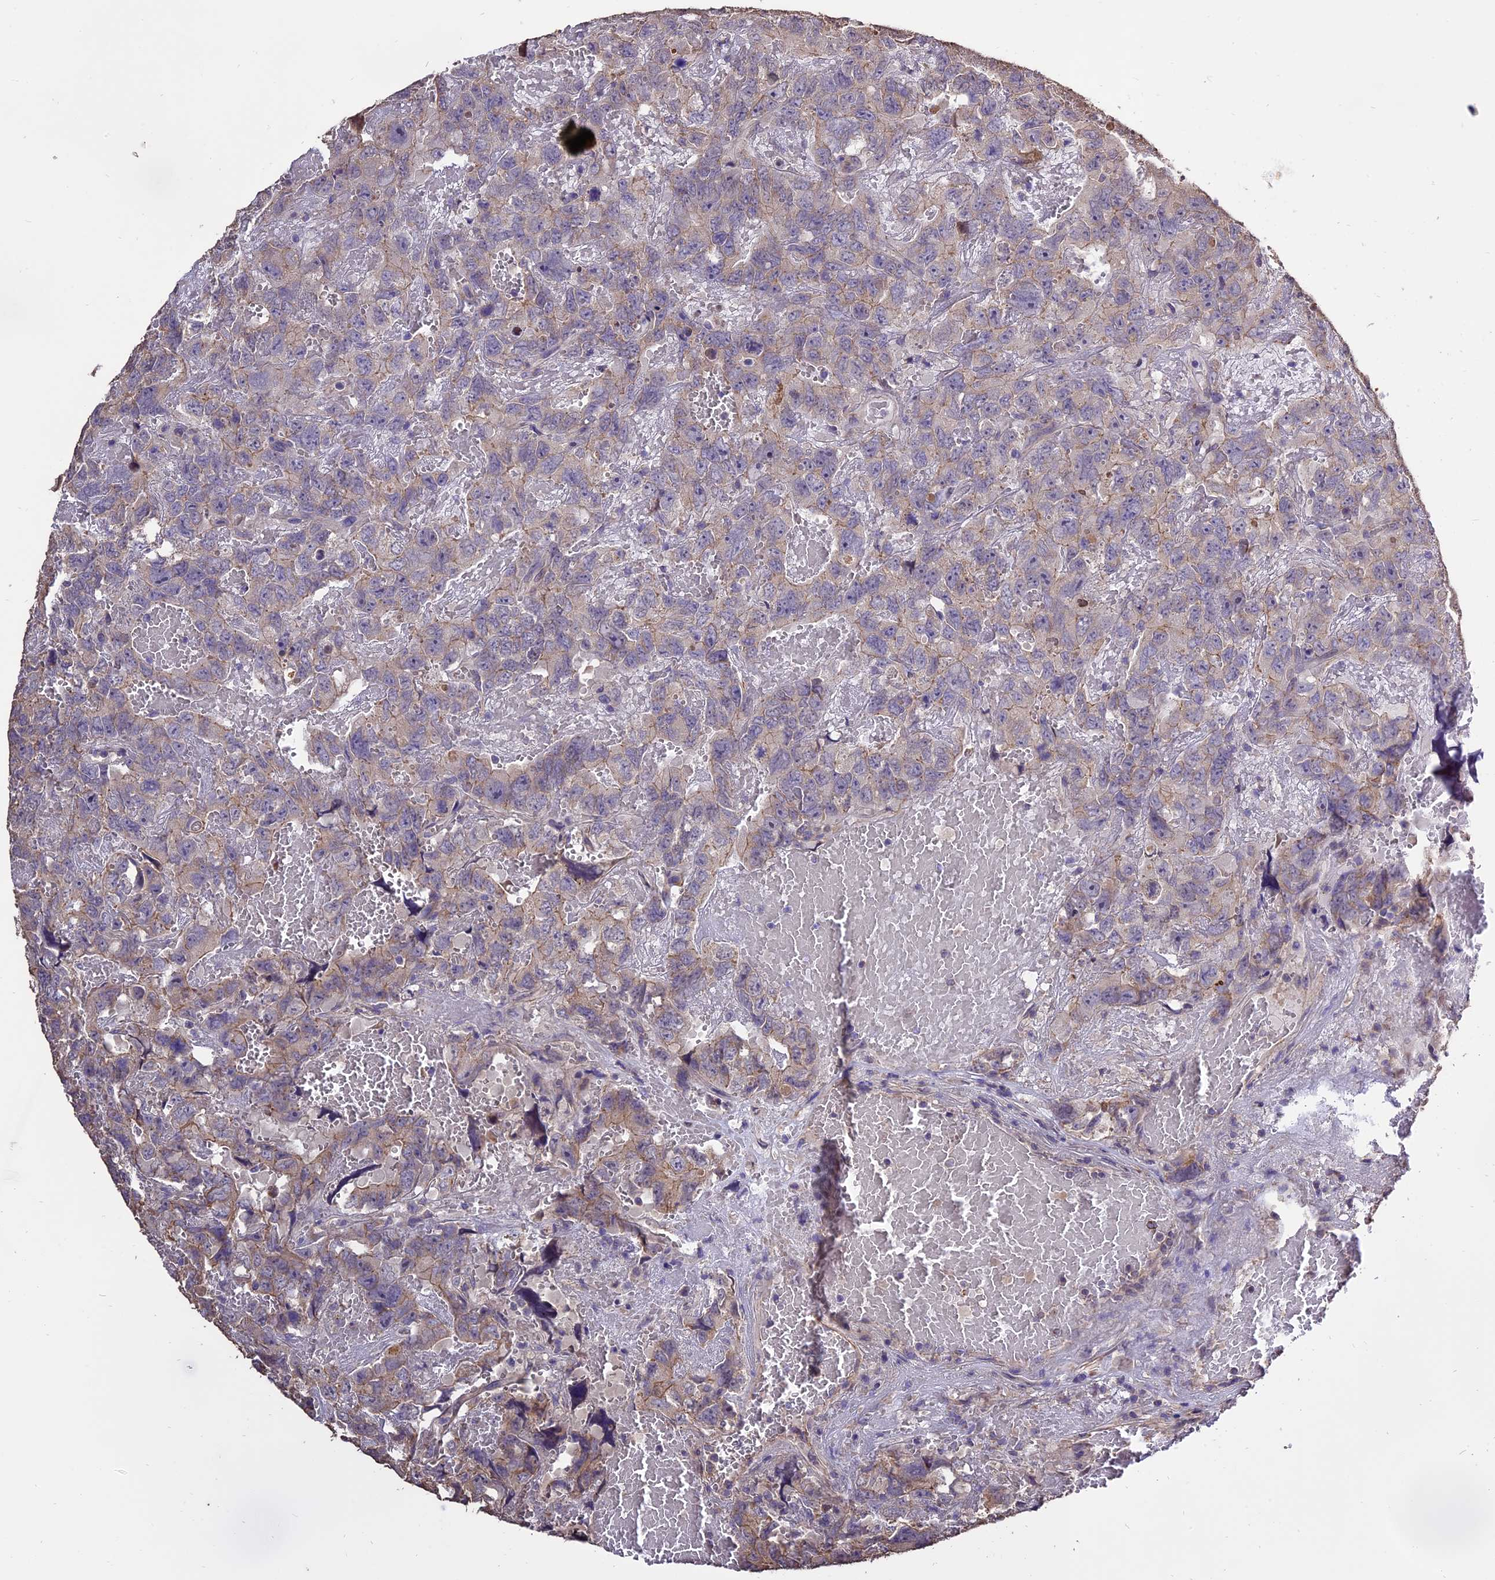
{"staining": {"intensity": "negative", "quantity": "none", "location": "none"}, "tissue": "testis cancer", "cell_type": "Tumor cells", "image_type": "cancer", "snomed": [{"axis": "morphology", "description": "Carcinoma, Embryonal, NOS"}, {"axis": "topography", "description": "Testis"}], "caption": "Tumor cells show no significant expression in testis cancer (embryonal carcinoma). Brightfield microscopy of immunohistochemistry (IHC) stained with DAB (brown) and hematoxylin (blue), captured at high magnification.", "gene": "PGPEP1L", "patient": {"sex": "male", "age": 45}}